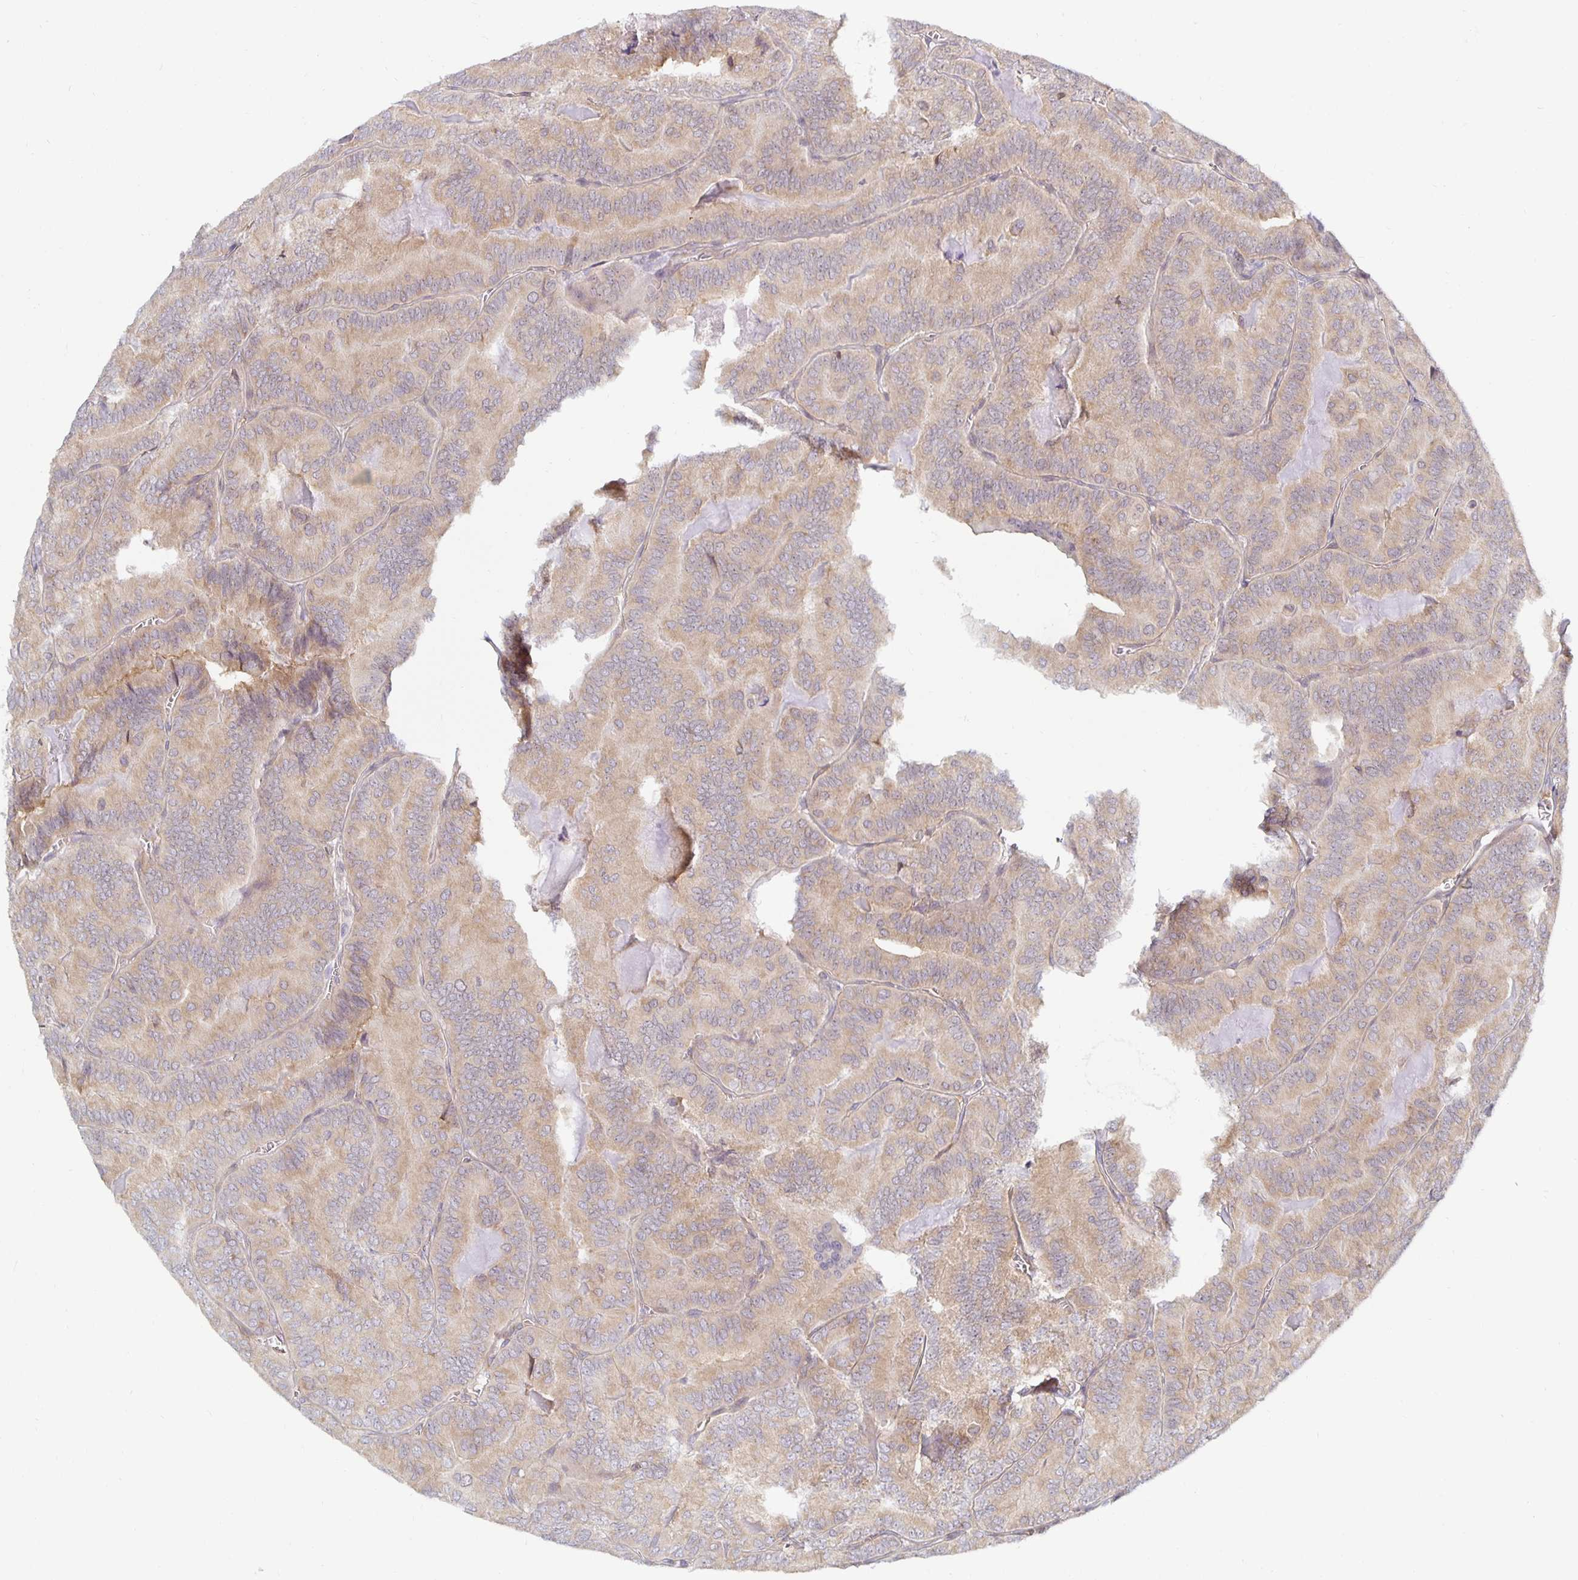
{"staining": {"intensity": "weak", "quantity": ">75%", "location": "cytoplasmic/membranous"}, "tissue": "thyroid cancer", "cell_type": "Tumor cells", "image_type": "cancer", "snomed": [{"axis": "morphology", "description": "Papillary adenocarcinoma, NOS"}, {"axis": "topography", "description": "Thyroid gland"}], "caption": "Tumor cells demonstrate weak cytoplasmic/membranous staining in approximately >75% of cells in thyroid cancer (papillary adenocarcinoma).", "gene": "PDAP1", "patient": {"sex": "female", "age": 75}}